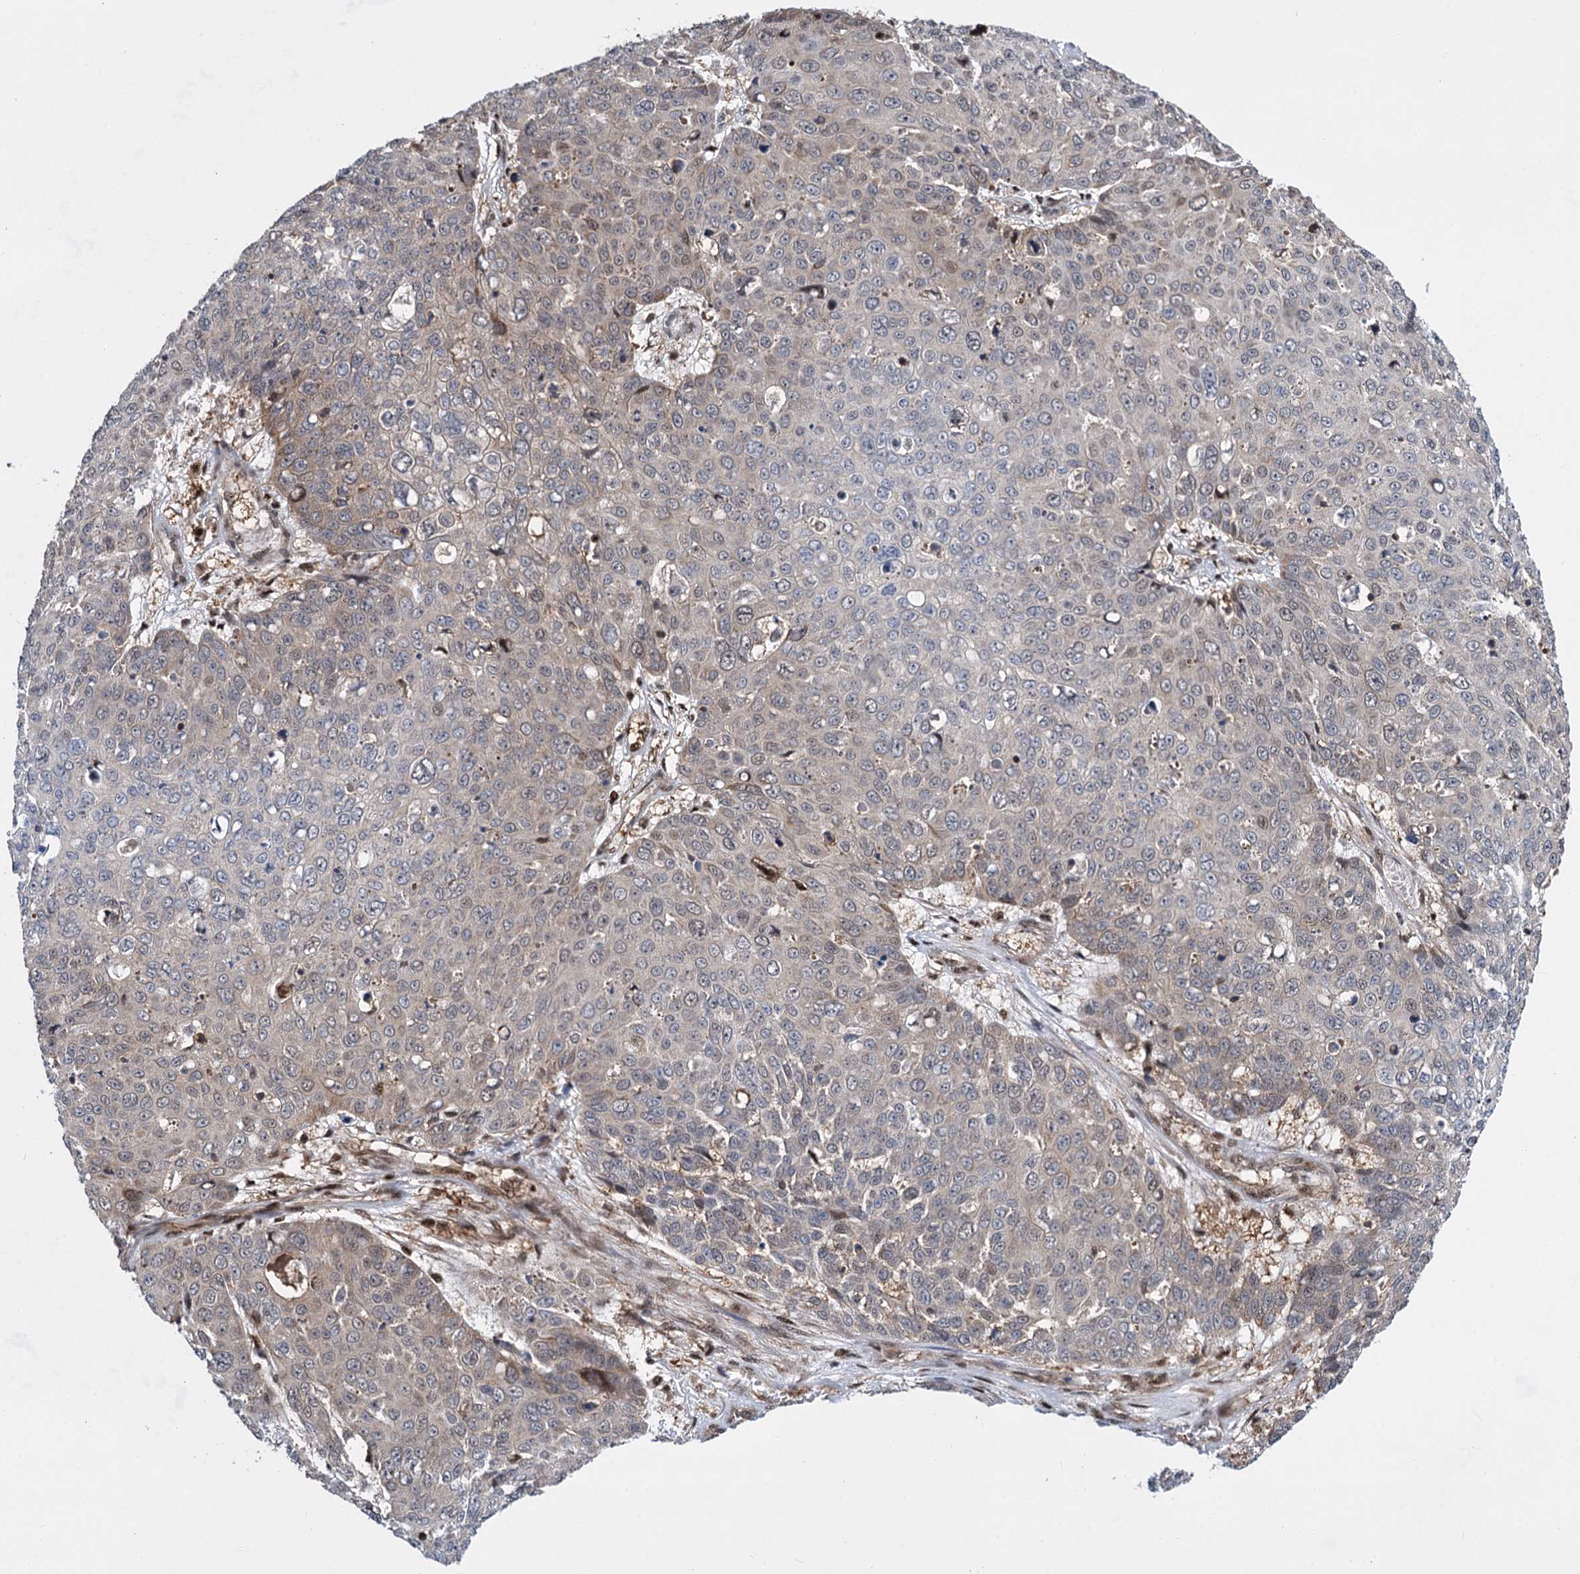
{"staining": {"intensity": "weak", "quantity": "<25%", "location": "cytoplasmic/membranous,nuclear"}, "tissue": "skin cancer", "cell_type": "Tumor cells", "image_type": "cancer", "snomed": [{"axis": "morphology", "description": "Squamous cell carcinoma, NOS"}, {"axis": "topography", "description": "Skin"}], "caption": "DAB (3,3'-diaminobenzidine) immunohistochemical staining of skin cancer (squamous cell carcinoma) shows no significant positivity in tumor cells. (DAB (3,3'-diaminobenzidine) IHC, high magnification).", "gene": "GPBP1", "patient": {"sex": "male", "age": 71}}